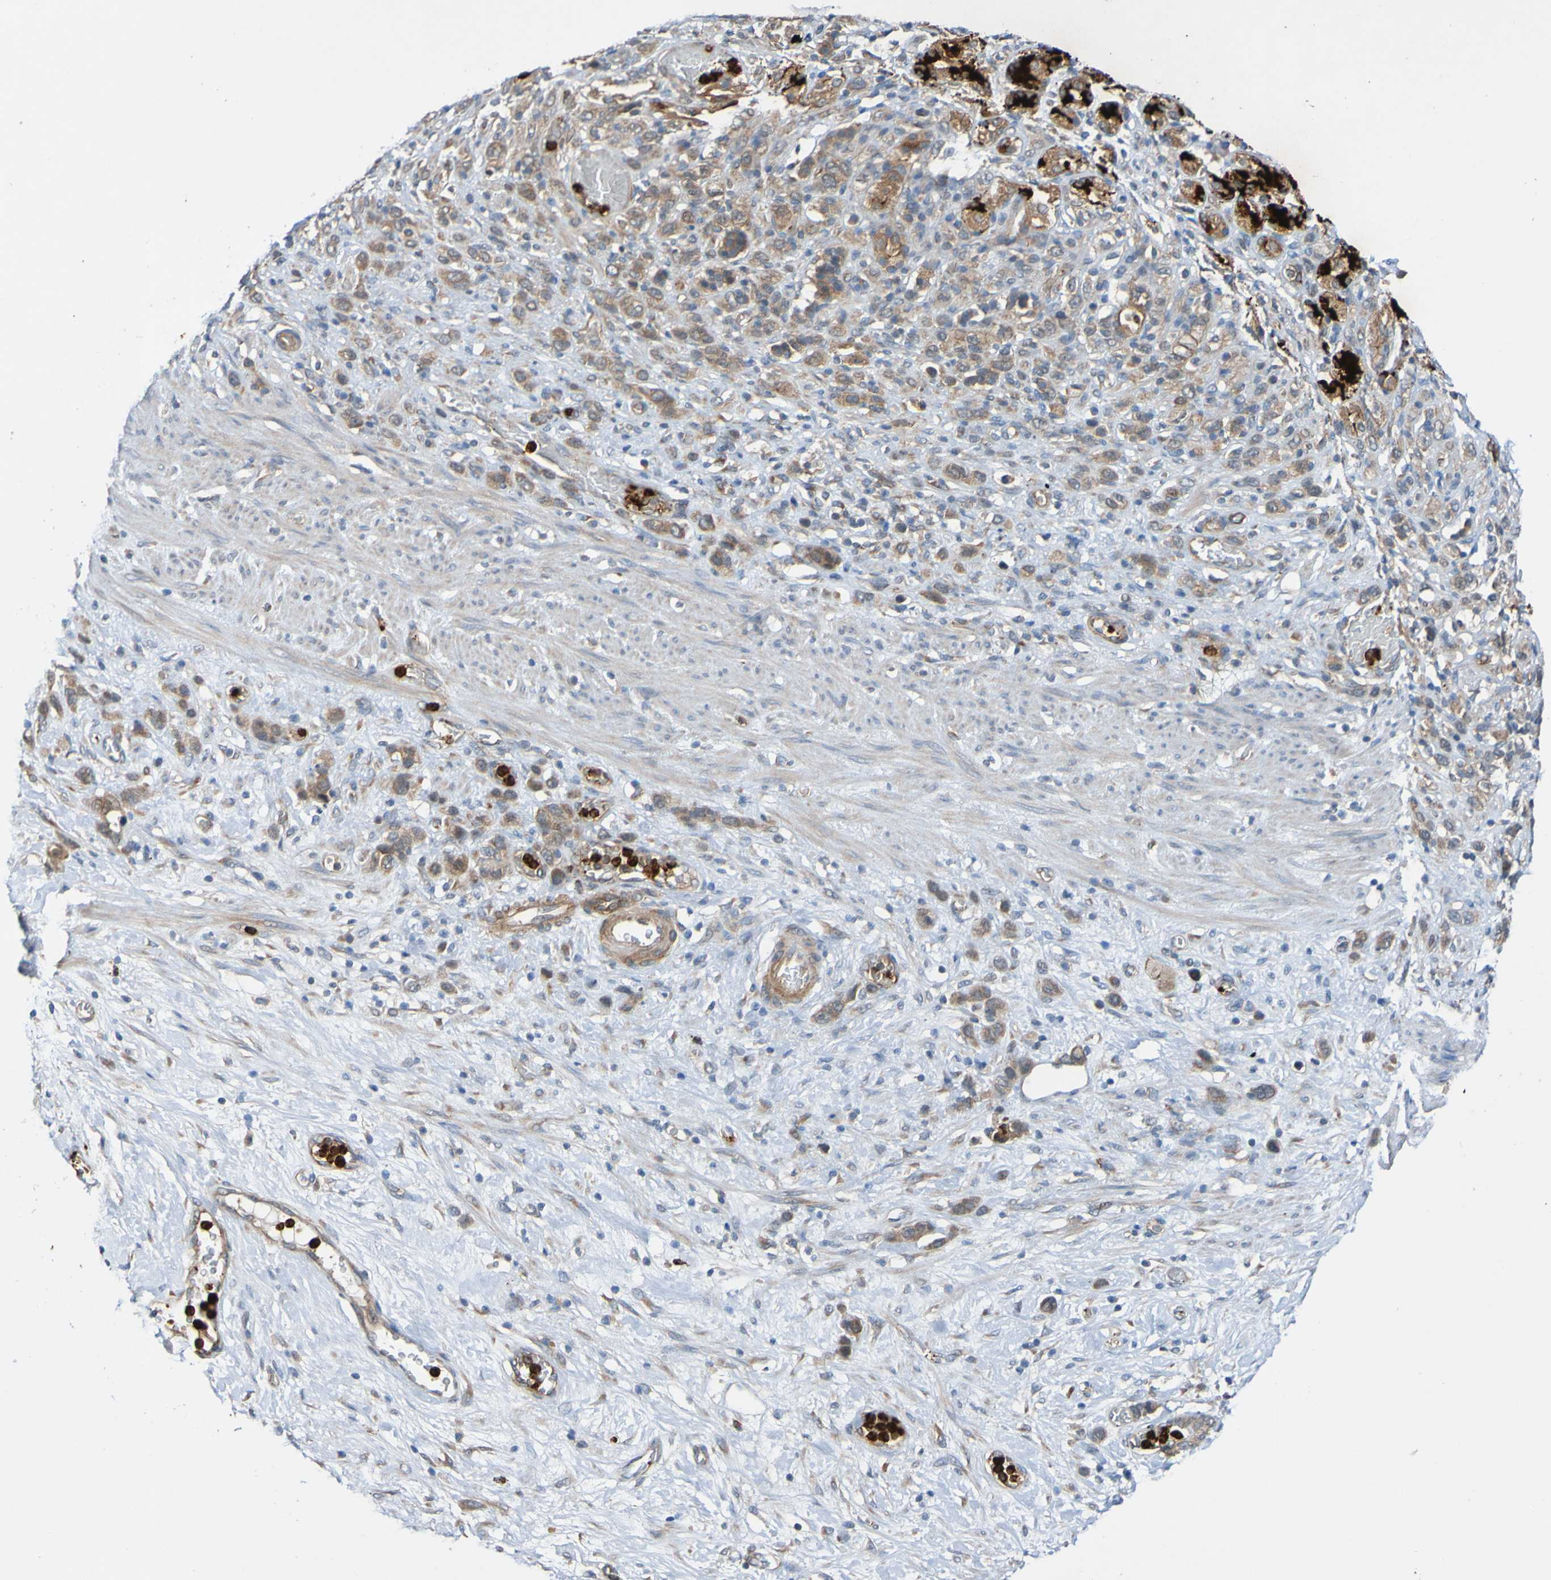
{"staining": {"intensity": "moderate", "quantity": ">75%", "location": "cytoplasmic/membranous"}, "tissue": "stomach cancer", "cell_type": "Tumor cells", "image_type": "cancer", "snomed": [{"axis": "morphology", "description": "Adenocarcinoma, NOS"}, {"axis": "morphology", "description": "Adenocarcinoma, High grade"}, {"axis": "topography", "description": "Stomach, upper"}, {"axis": "topography", "description": "Stomach, lower"}], "caption": "This is a histology image of IHC staining of stomach cancer, which shows moderate expression in the cytoplasmic/membranous of tumor cells.", "gene": "ST8SIA6", "patient": {"sex": "female", "age": 65}}